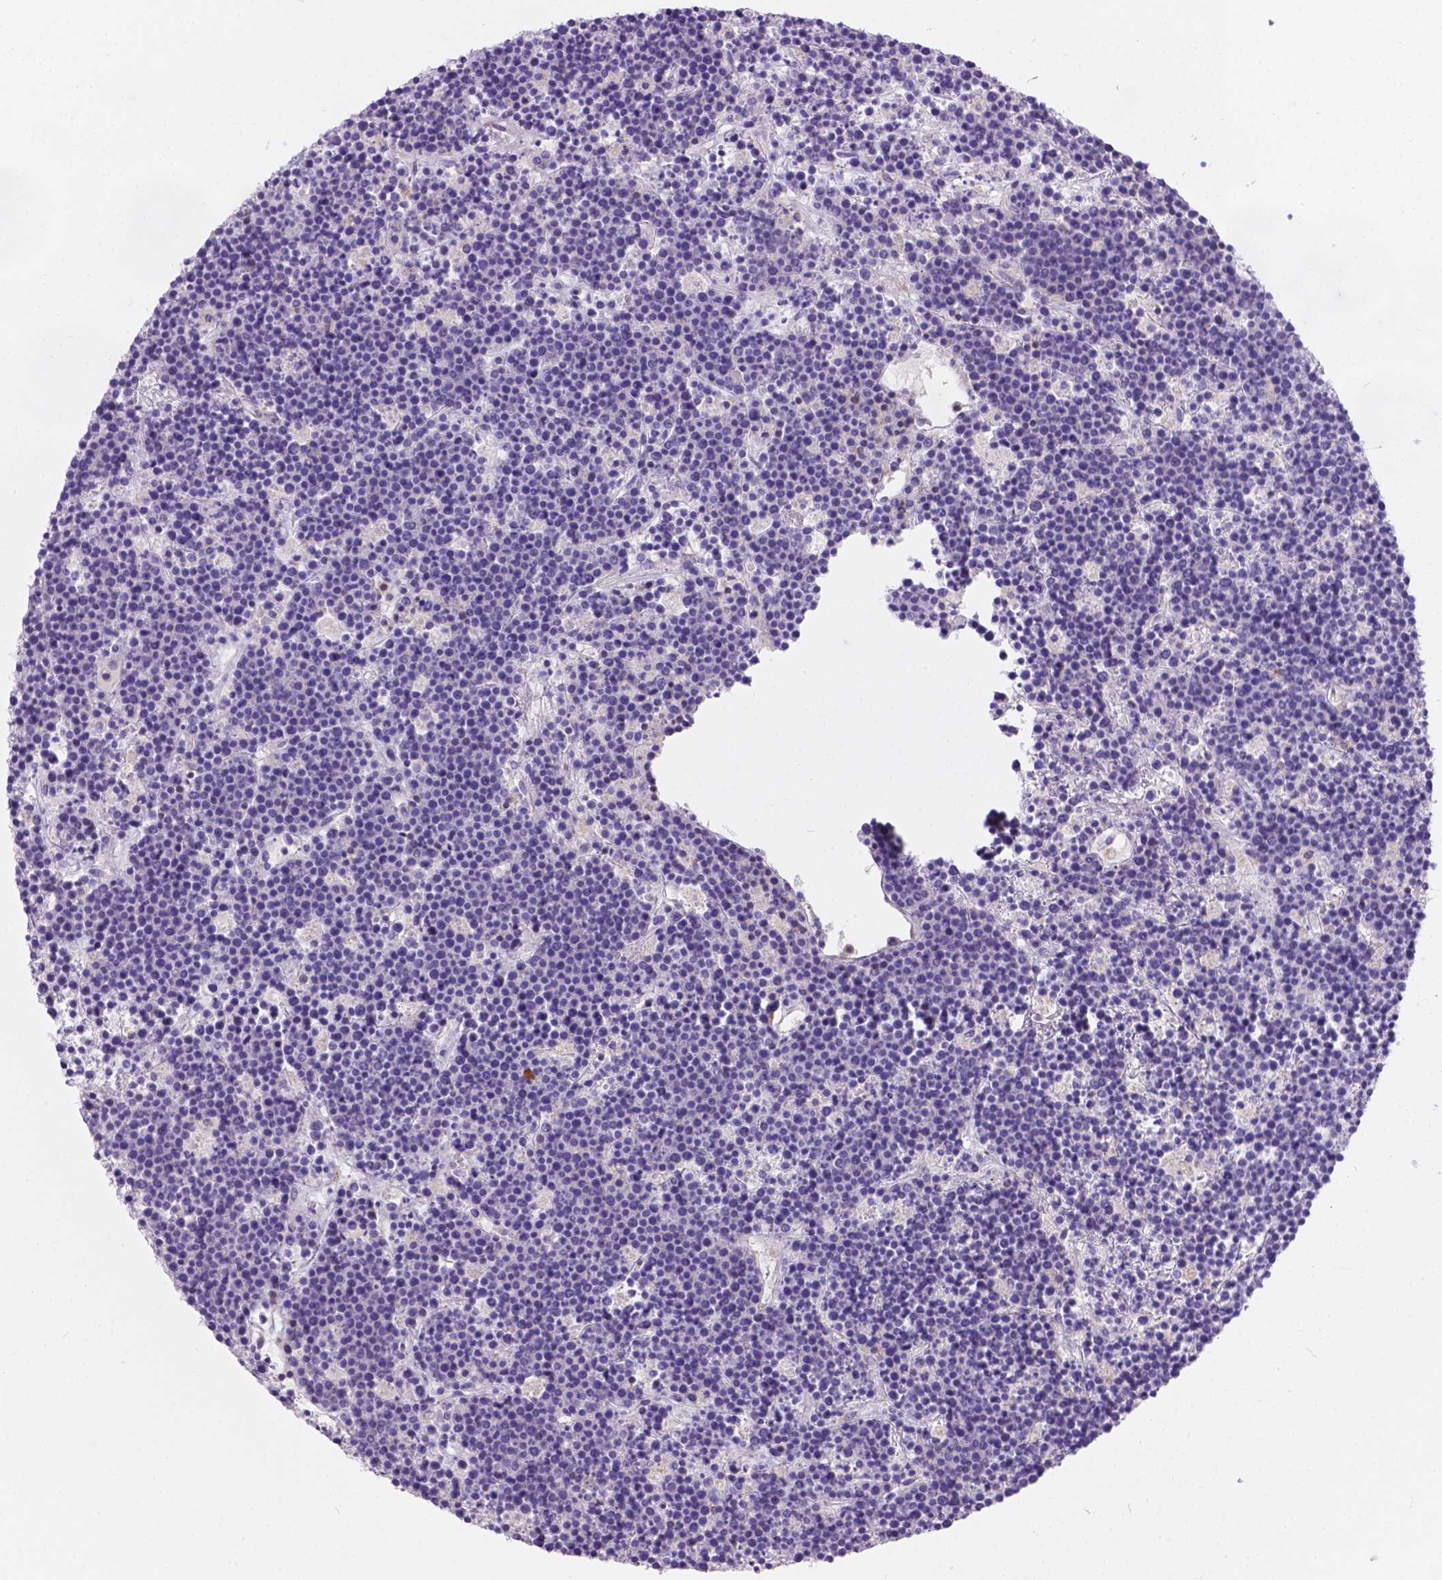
{"staining": {"intensity": "negative", "quantity": "none", "location": "none"}, "tissue": "lymphoma", "cell_type": "Tumor cells", "image_type": "cancer", "snomed": [{"axis": "morphology", "description": "Malignant lymphoma, non-Hodgkin's type, High grade"}, {"axis": "topography", "description": "Ovary"}], "caption": "The histopathology image demonstrates no significant staining in tumor cells of malignant lymphoma, non-Hodgkin's type (high-grade).", "gene": "TM4SF18", "patient": {"sex": "female", "age": 56}}